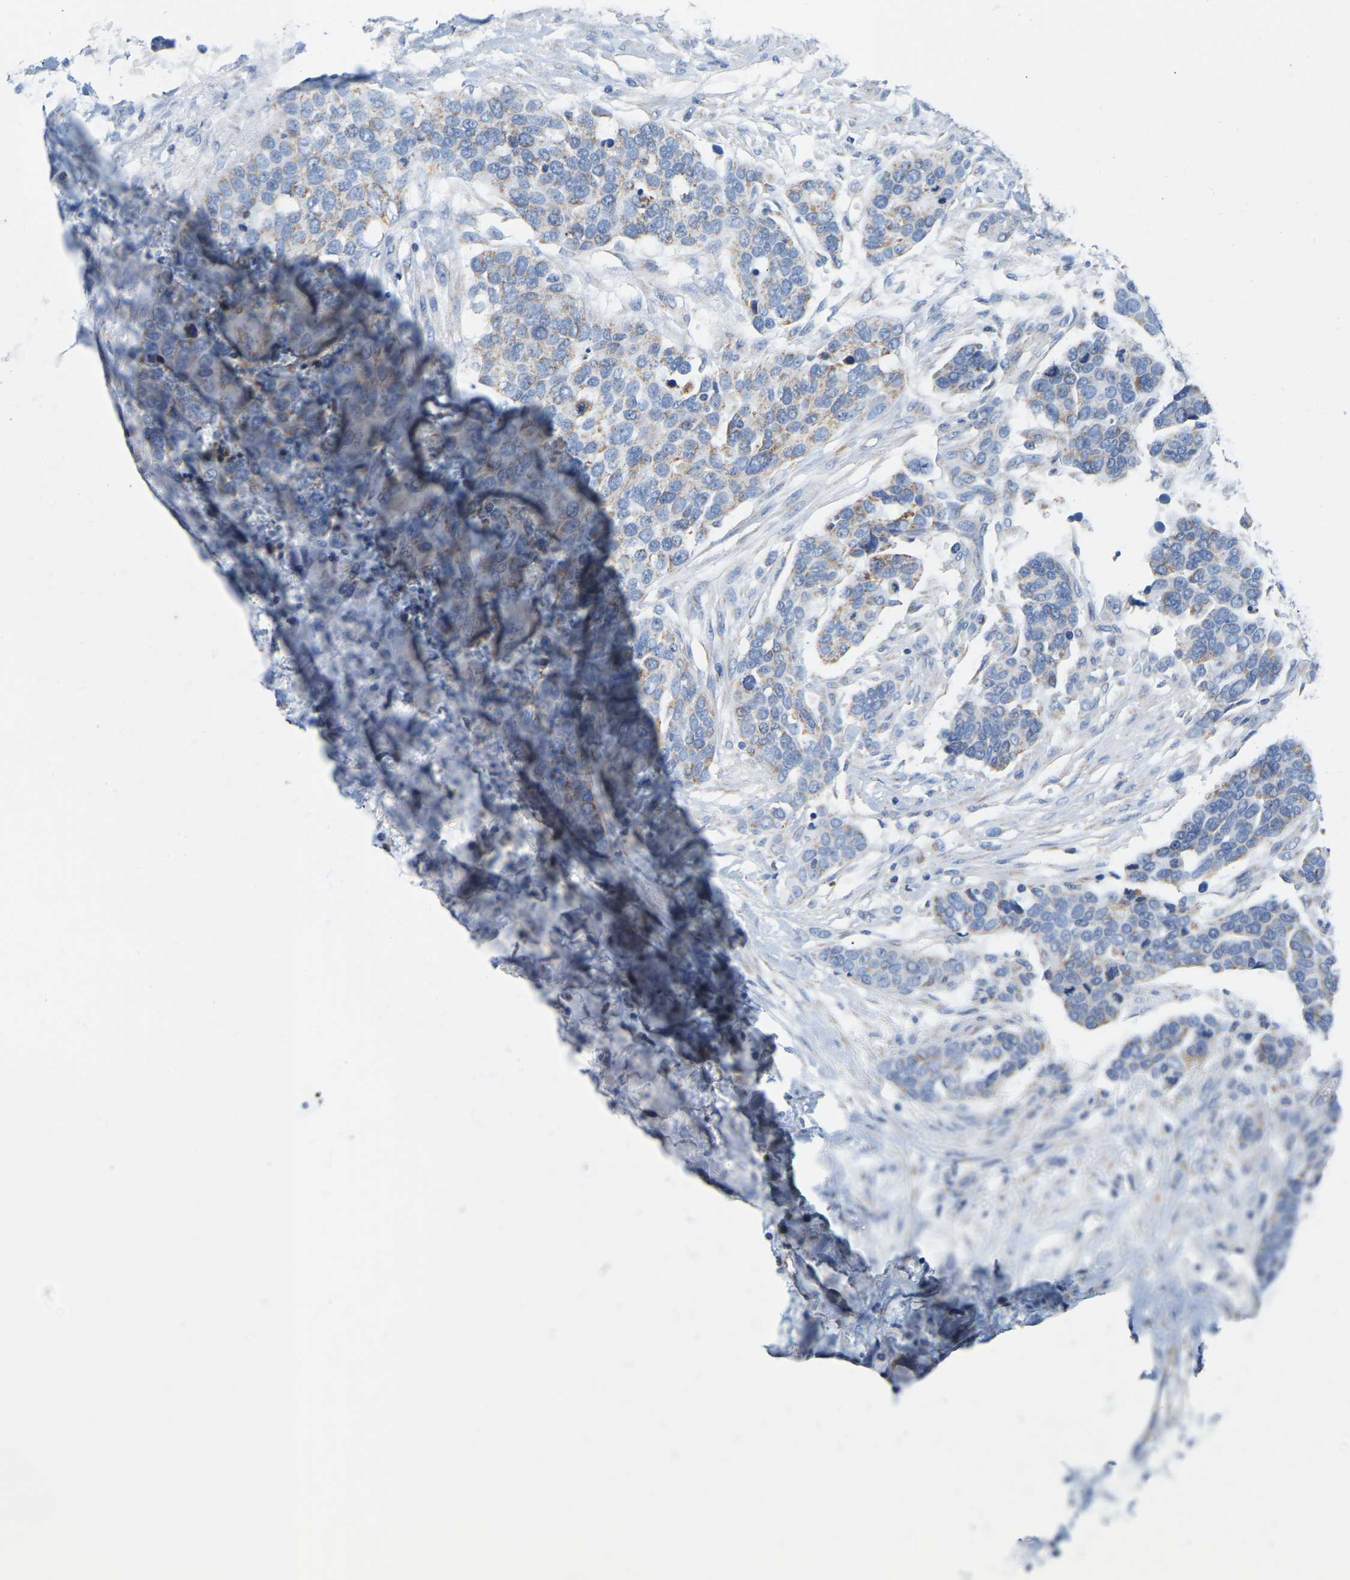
{"staining": {"intensity": "negative", "quantity": "none", "location": "none"}, "tissue": "ovarian cancer", "cell_type": "Tumor cells", "image_type": "cancer", "snomed": [{"axis": "morphology", "description": "Cystadenocarcinoma, serous, NOS"}, {"axis": "topography", "description": "Ovary"}], "caption": "Ovarian cancer was stained to show a protein in brown. There is no significant staining in tumor cells. (DAB IHC, high magnification).", "gene": "CBLB", "patient": {"sex": "female", "age": 44}}